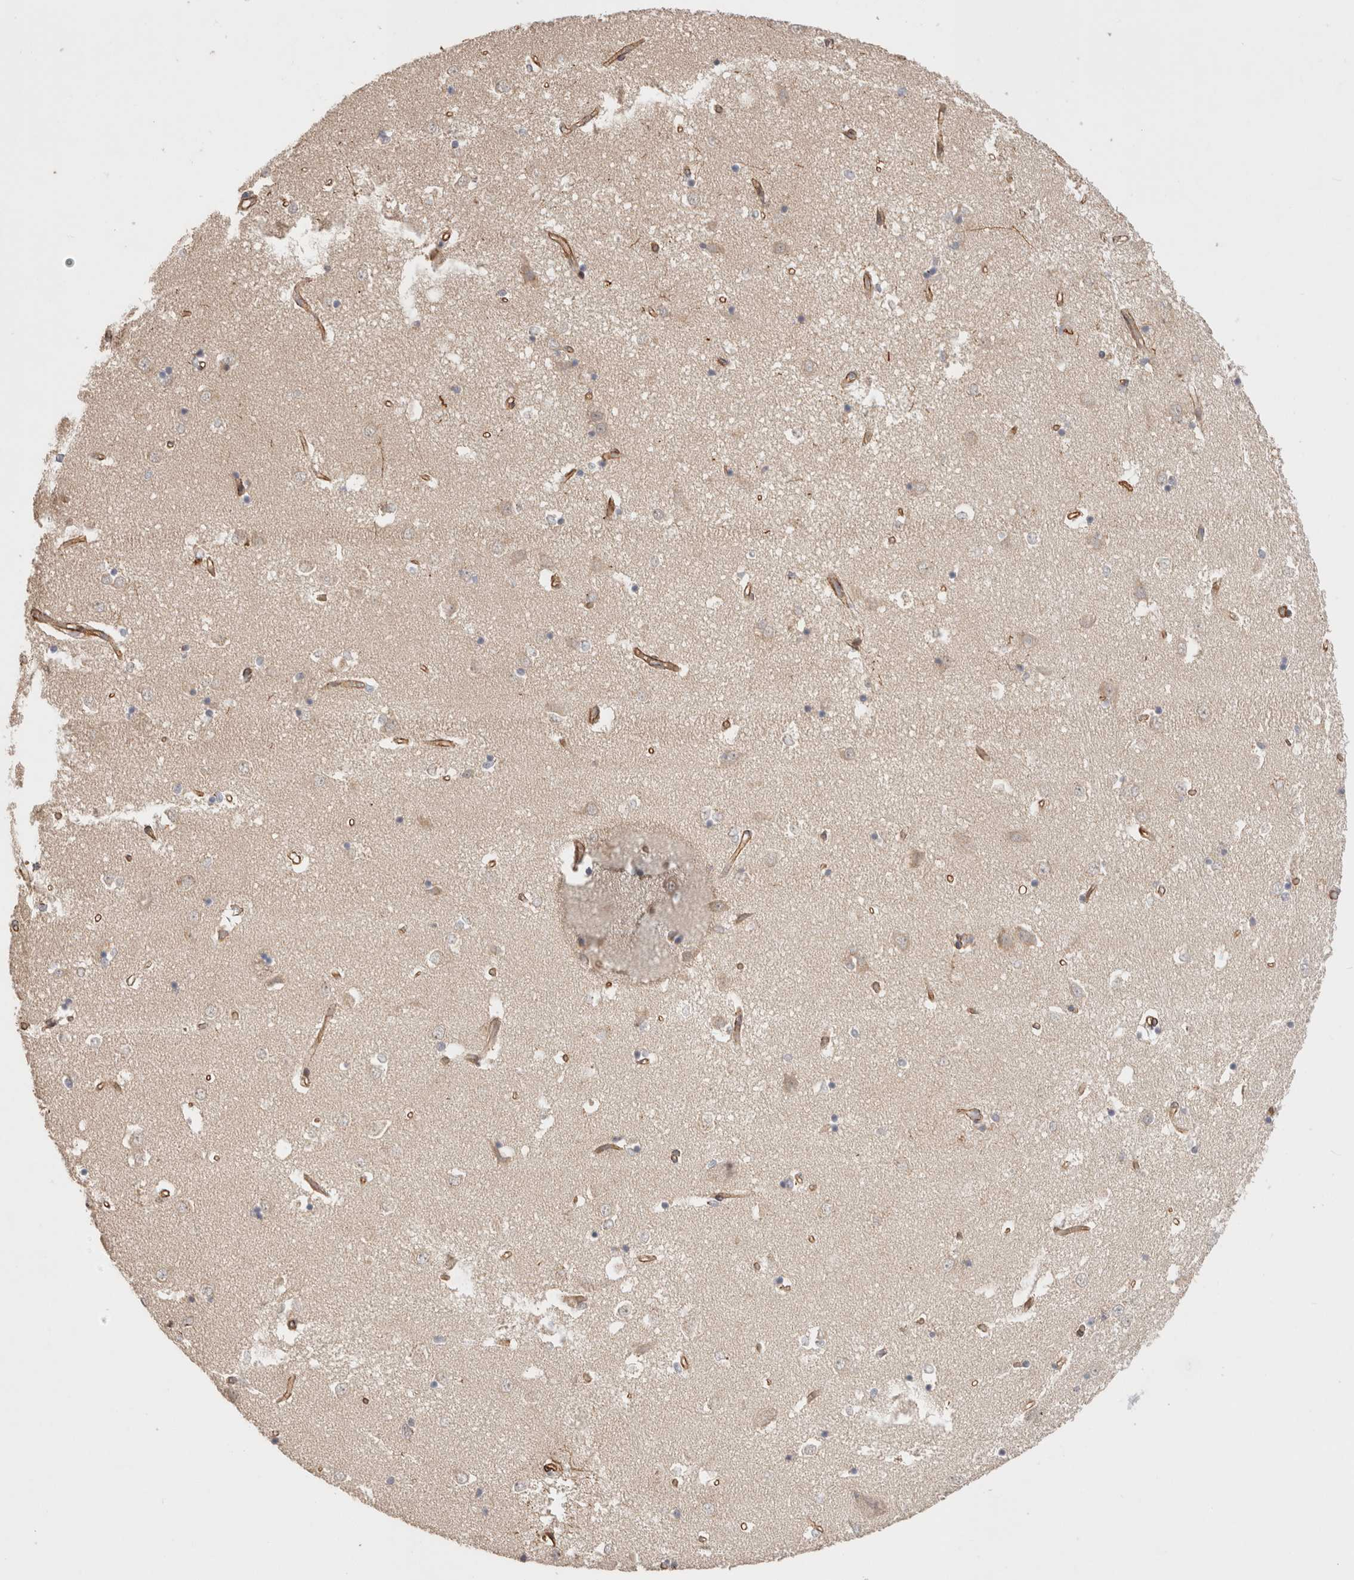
{"staining": {"intensity": "negative", "quantity": "none", "location": "none"}, "tissue": "caudate", "cell_type": "Glial cells", "image_type": "normal", "snomed": [{"axis": "morphology", "description": "Normal tissue, NOS"}, {"axis": "topography", "description": "Lateral ventricle wall"}], "caption": "IHC of normal caudate shows no expression in glial cells. The staining is performed using DAB (3,3'-diaminobenzidine) brown chromogen with nuclei counter-stained in using hematoxylin.", "gene": "CAAP1", "patient": {"sex": "male", "age": 45}}